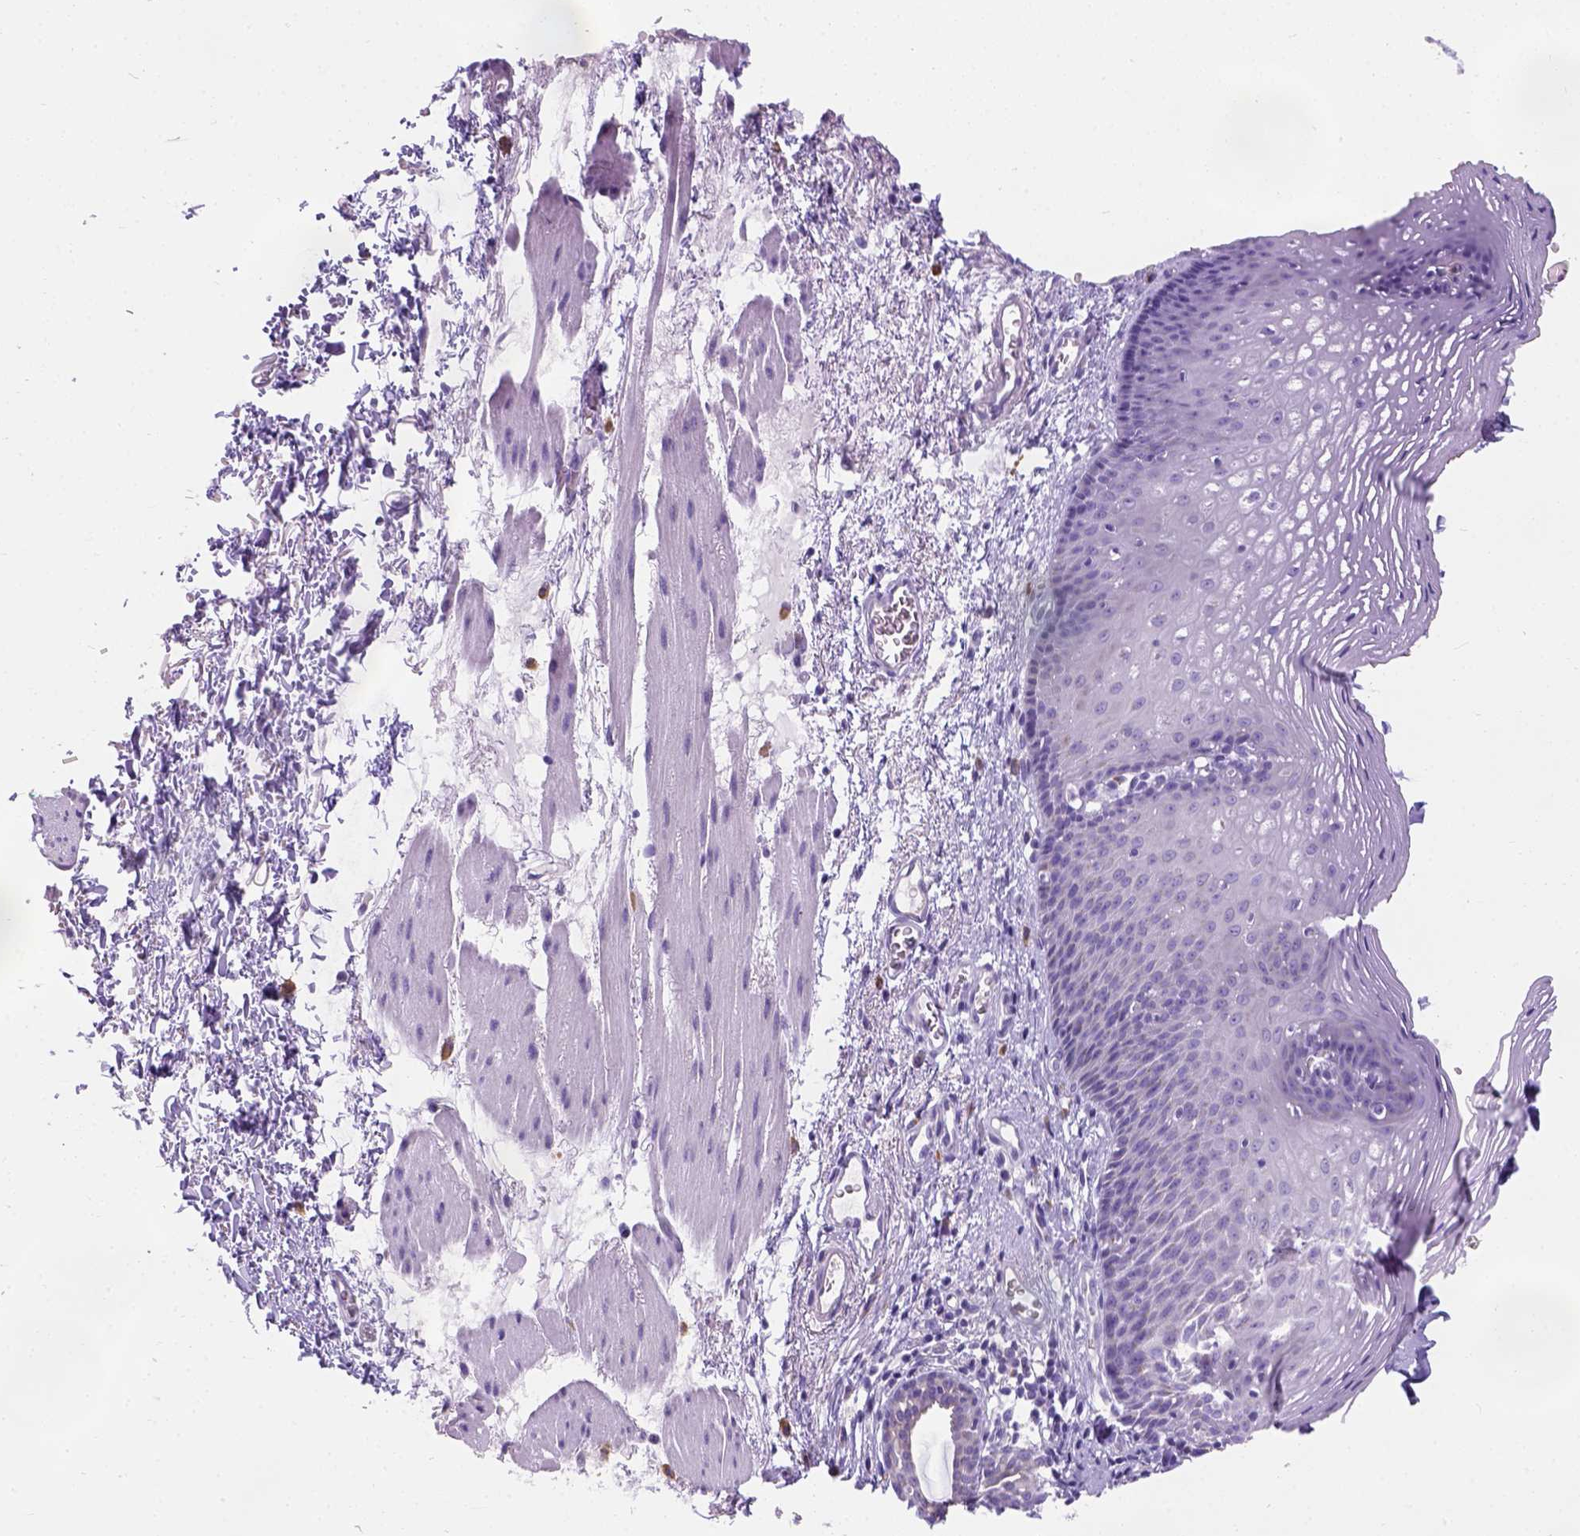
{"staining": {"intensity": "negative", "quantity": "none", "location": "none"}, "tissue": "esophagus", "cell_type": "Squamous epithelial cells", "image_type": "normal", "snomed": [{"axis": "morphology", "description": "Normal tissue, NOS"}, {"axis": "topography", "description": "Esophagus"}], "caption": "Protein analysis of benign esophagus reveals no significant staining in squamous epithelial cells. Brightfield microscopy of immunohistochemistry stained with DAB (brown) and hematoxylin (blue), captured at high magnification.", "gene": "PHF7", "patient": {"sex": "male", "age": 76}}